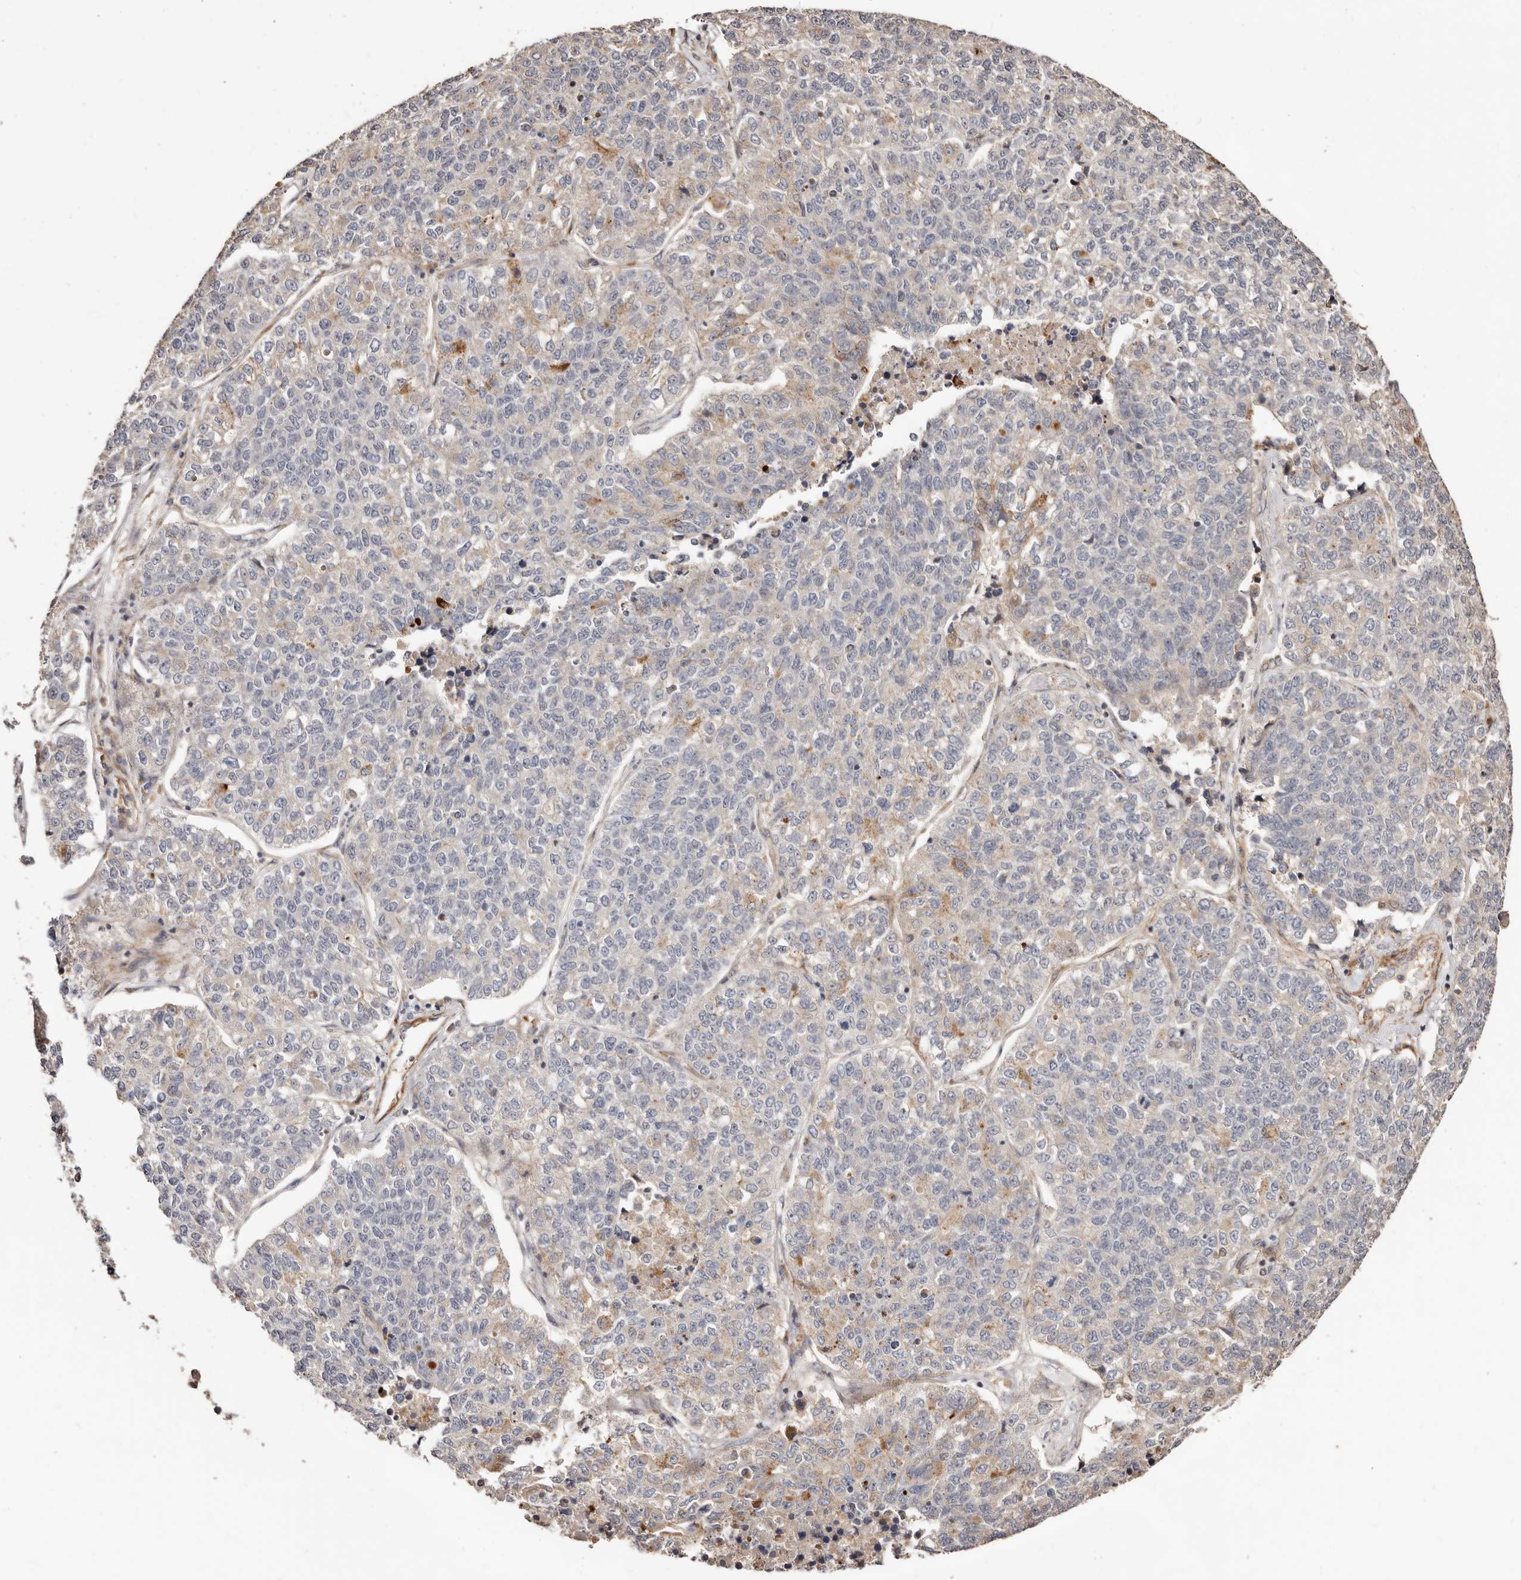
{"staining": {"intensity": "weak", "quantity": "<25%", "location": "cytoplasmic/membranous"}, "tissue": "lung cancer", "cell_type": "Tumor cells", "image_type": "cancer", "snomed": [{"axis": "morphology", "description": "Adenocarcinoma, NOS"}, {"axis": "topography", "description": "Lung"}], "caption": "This is an IHC image of adenocarcinoma (lung). There is no expression in tumor cells.", "gene": "APOL6", "patient": {"sex": "male", "age": 49}}